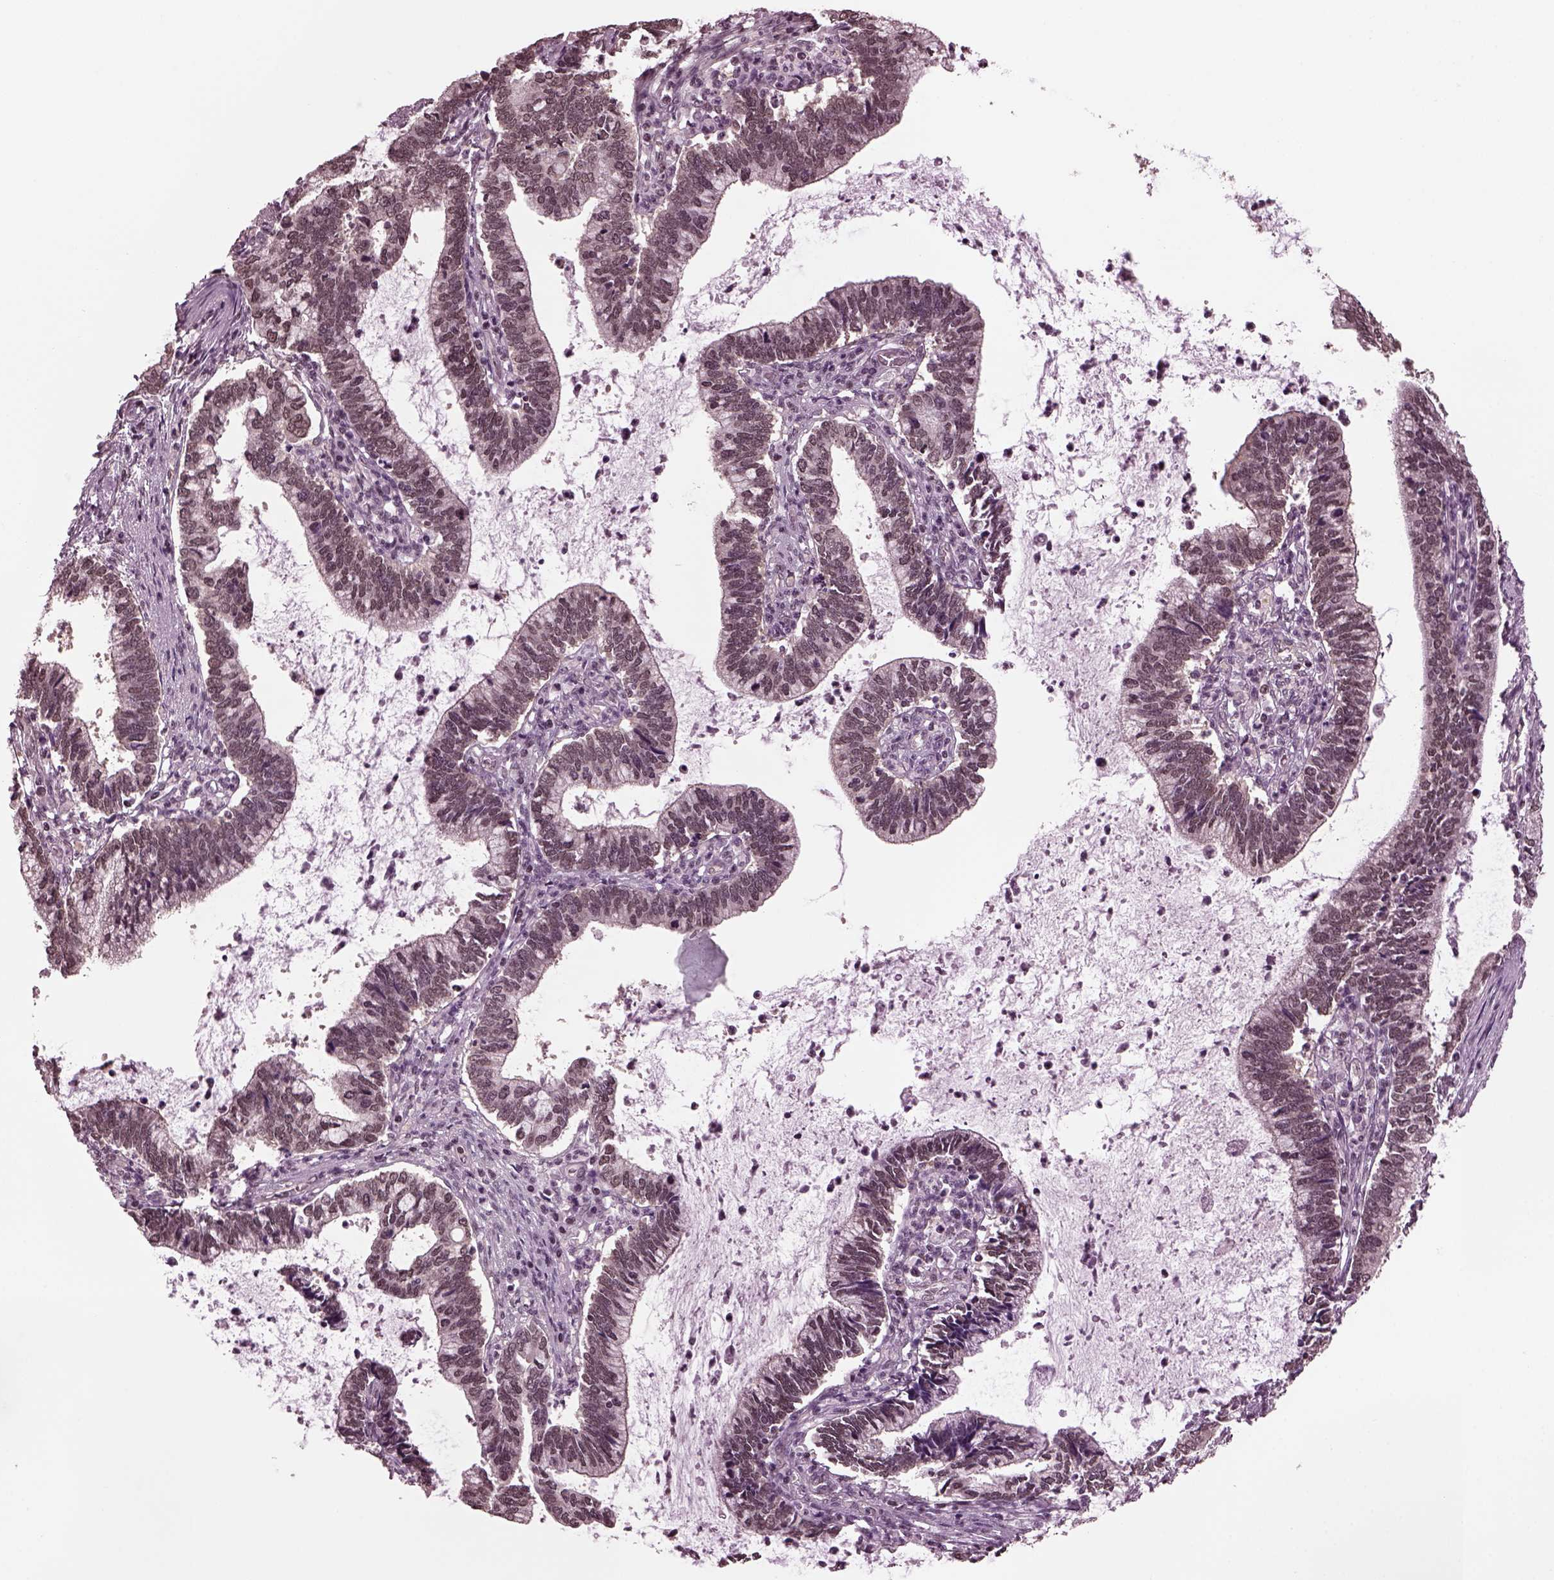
{"staining": {"intensity": "negative", "quantity": "none", "location": "none"}, "tissue": "cervical cancer", "cell_type": "Tumor cells", "image_type": "cancer", "snomed": [{"axis": "morphology", "description": "Adenocarcinoma, NOS"}, {"axis": "topography", "description": "Cervix"}], "caption": "Tumor cells show no significant staining in adenocarcinoma (cervical).", "gene": "RUVBL2", "patient": {"sex": "female", "age": 42}}